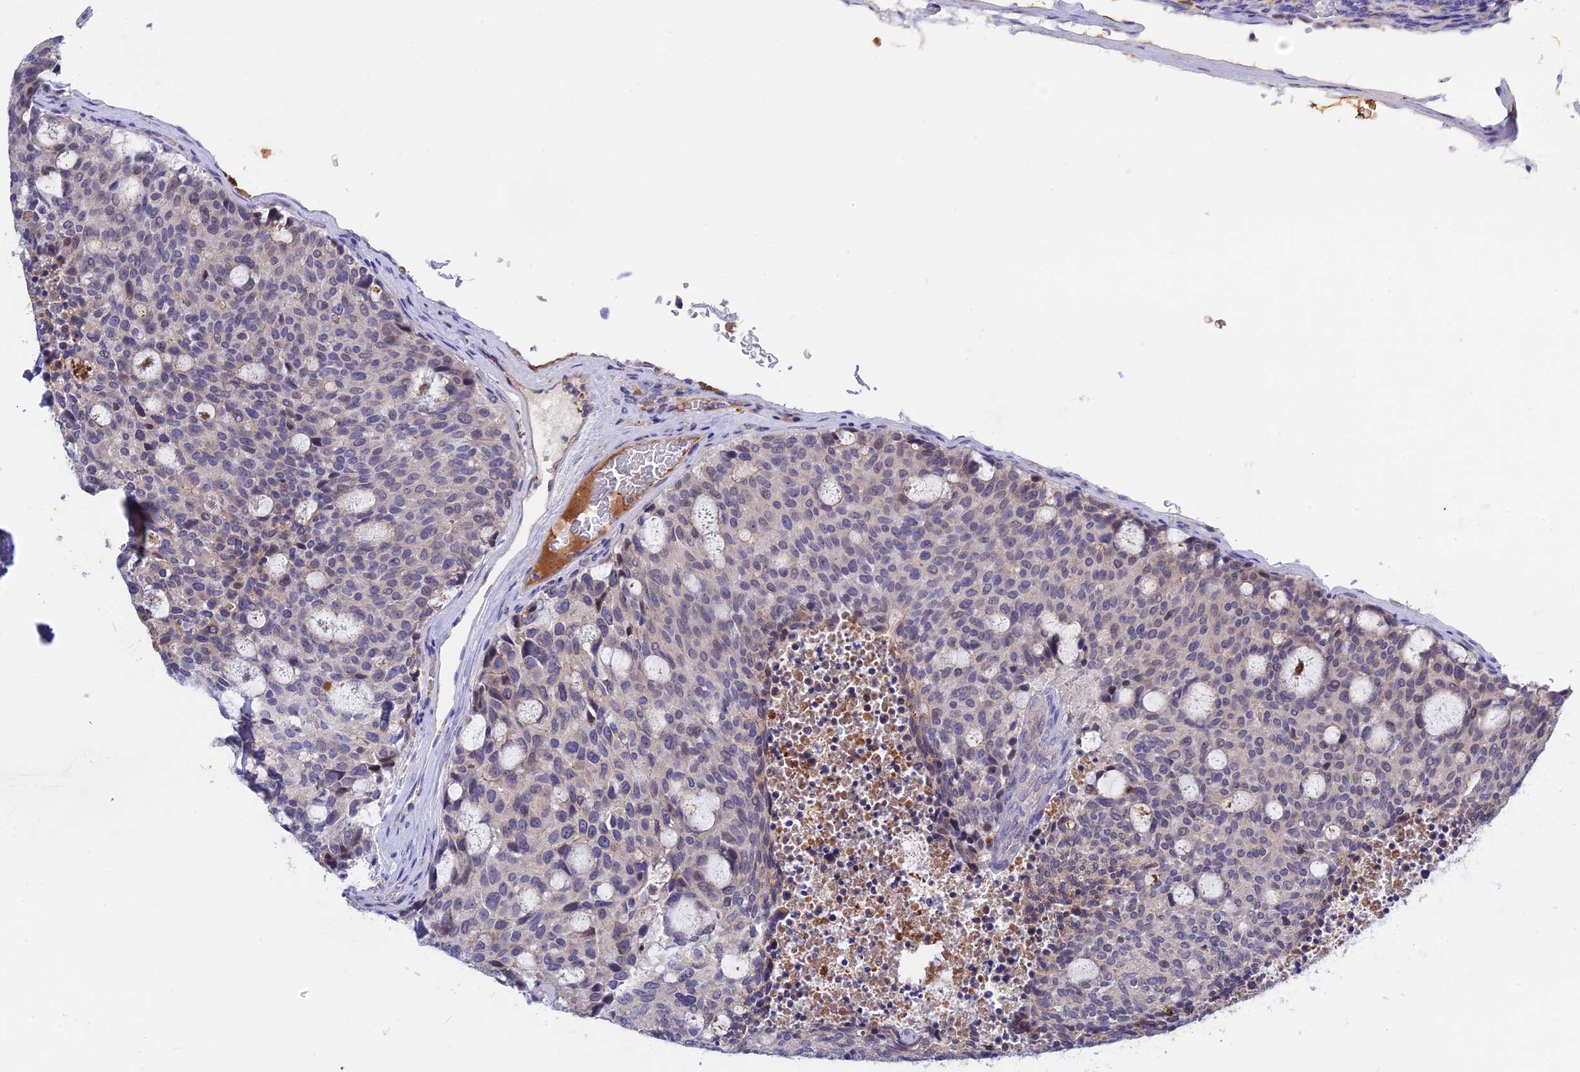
{"staining": {"intensity": "negative", "quantity": "none", "location": "none"}, "tissue": "carcinoid", "cell_type": "Tumor cells", "image_type": "cancer", "snomed": [{"axis": "morphology", "description": "Carcinoid, malignant, NOS"}, {"axis": "topography", "description": "Pancreas"}], "caption": "This is an IHC image of carcinoid. There is no staining in tumor cells.", "gene": "GK5", "patient": {"sex": "female", "age": 54}}